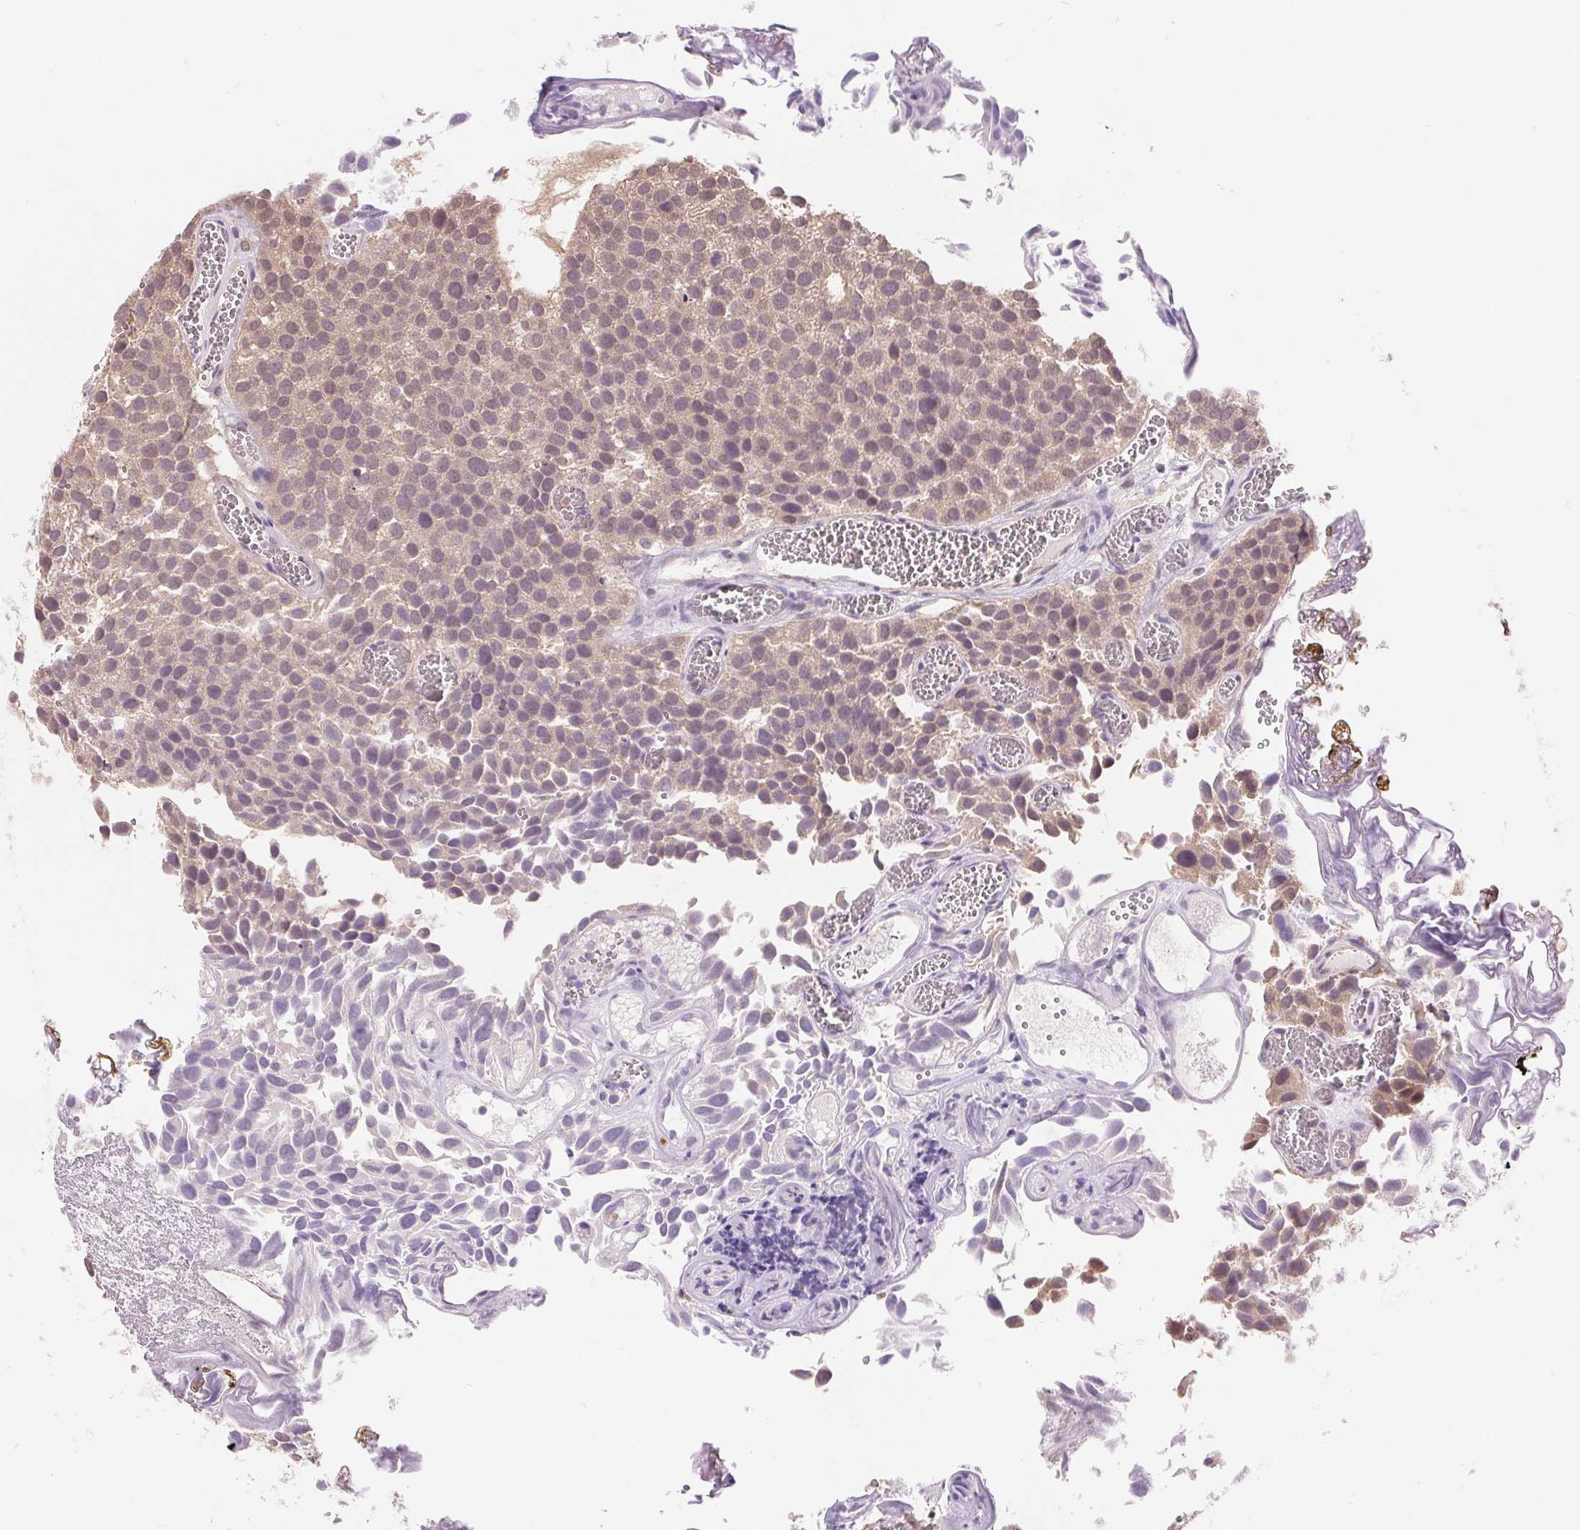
{"staining": {"intensity": "weak", "quantity": ">75%", "location": "nuclear"}, "tissue": "urothelial cancer", "cell_type": "Tumor cells", "image_type": "cancer", "snomed": [{"axis": "morphology", "description": "Urothelial carcinoma, Low grade"}, {"axis": "topography", "description": "Urinary bladder"}], "caption": "Urothelial cancer tissue exhibits weak nuclear positivity in approximately >75% of tumor cells, visualized by immunohistochemistry.", "gene": "TMEM273", "patient": {"sex": "female", "age": 69}}